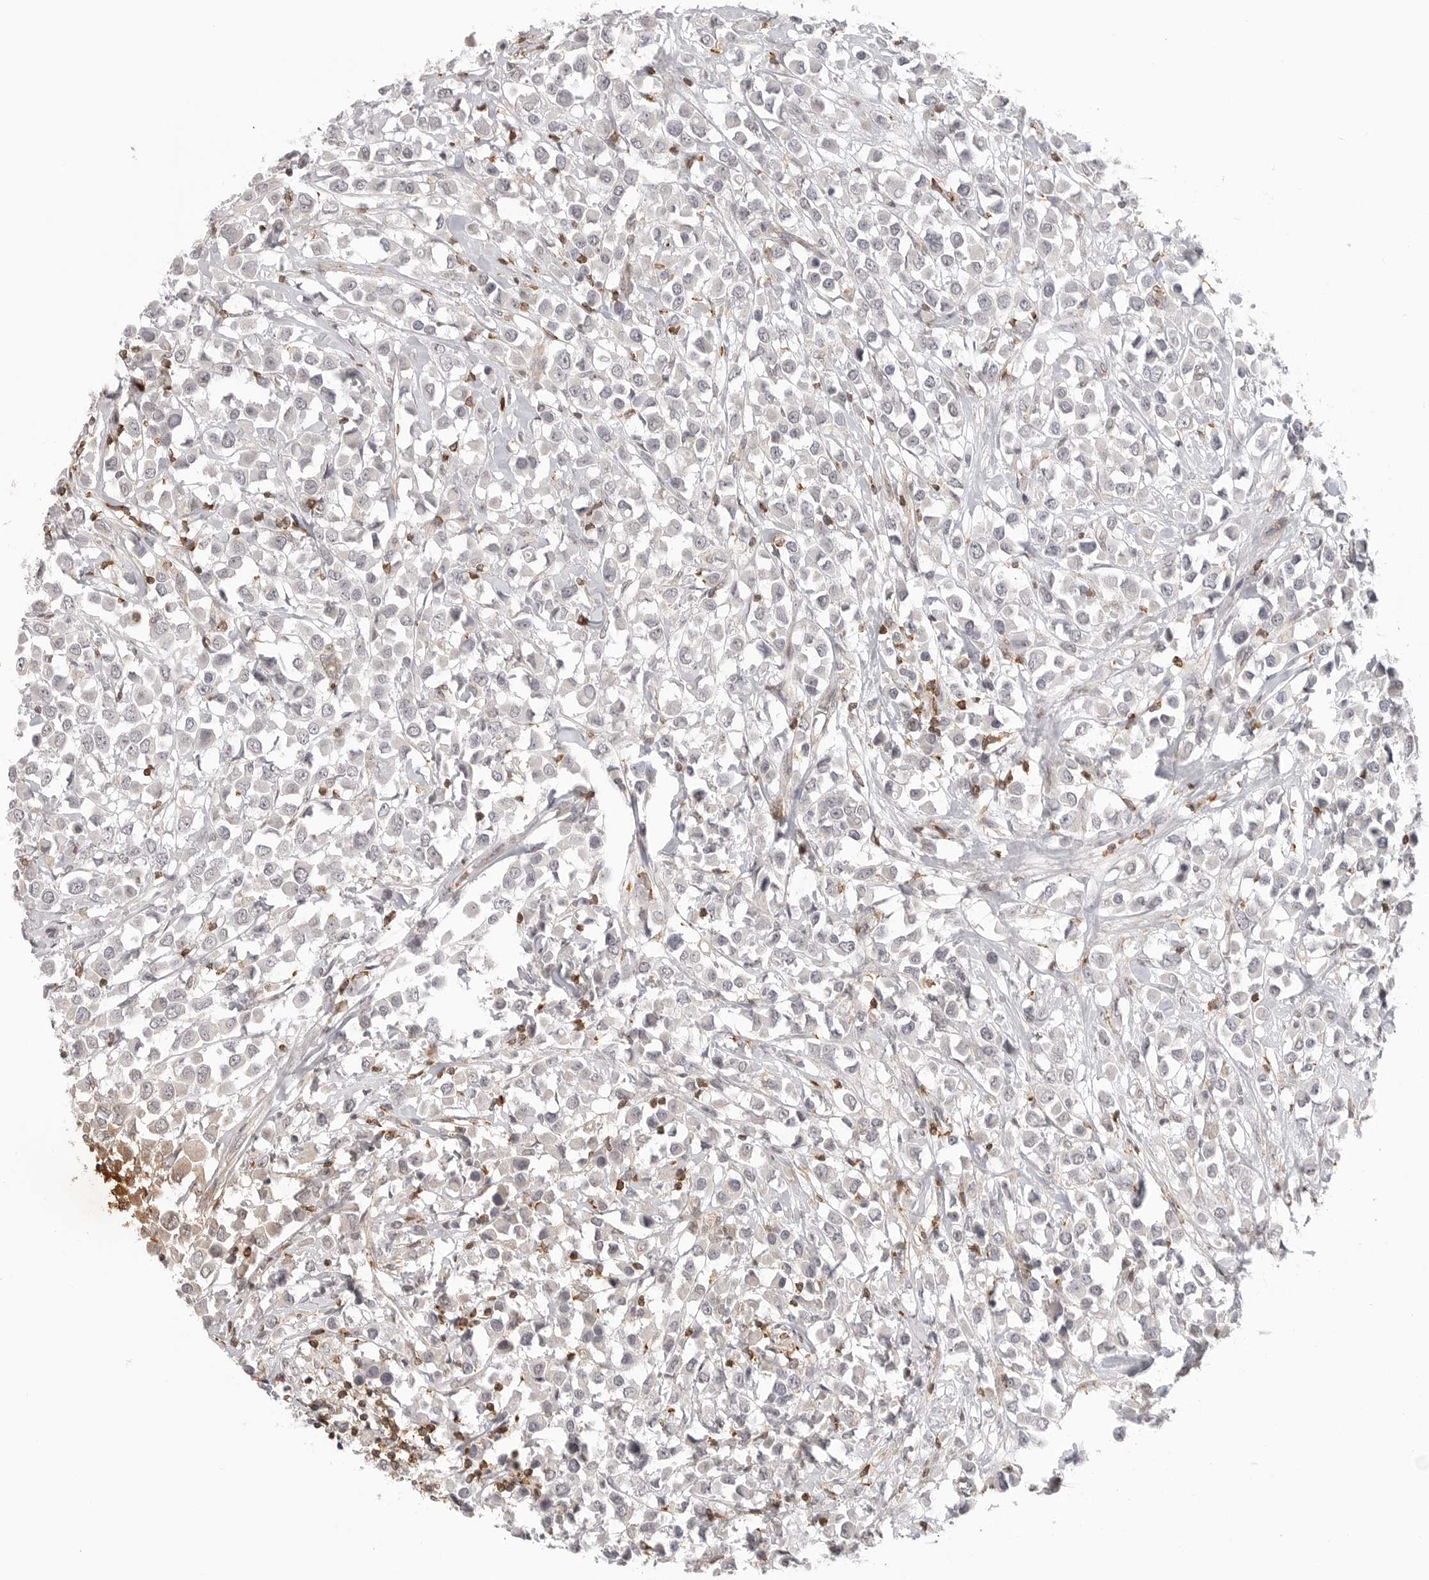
{"staining": {"intensity": "negative", "quantity": "none", "location": "none"}, "tissue": "breast cancer", "cell_type": "Tumor cells", "image_type": "cancer", "snomed": [{"axis": "morphology", "description": "Duct carcinoma"}, {"axis": "topography", "description": "Breast"}], "caption": "Tumor cells show no significant protein positivity in intraductal carcinoma (breast).", "gene": "SH3KBP1", "patient": {"sex": "female", "age": 61}}